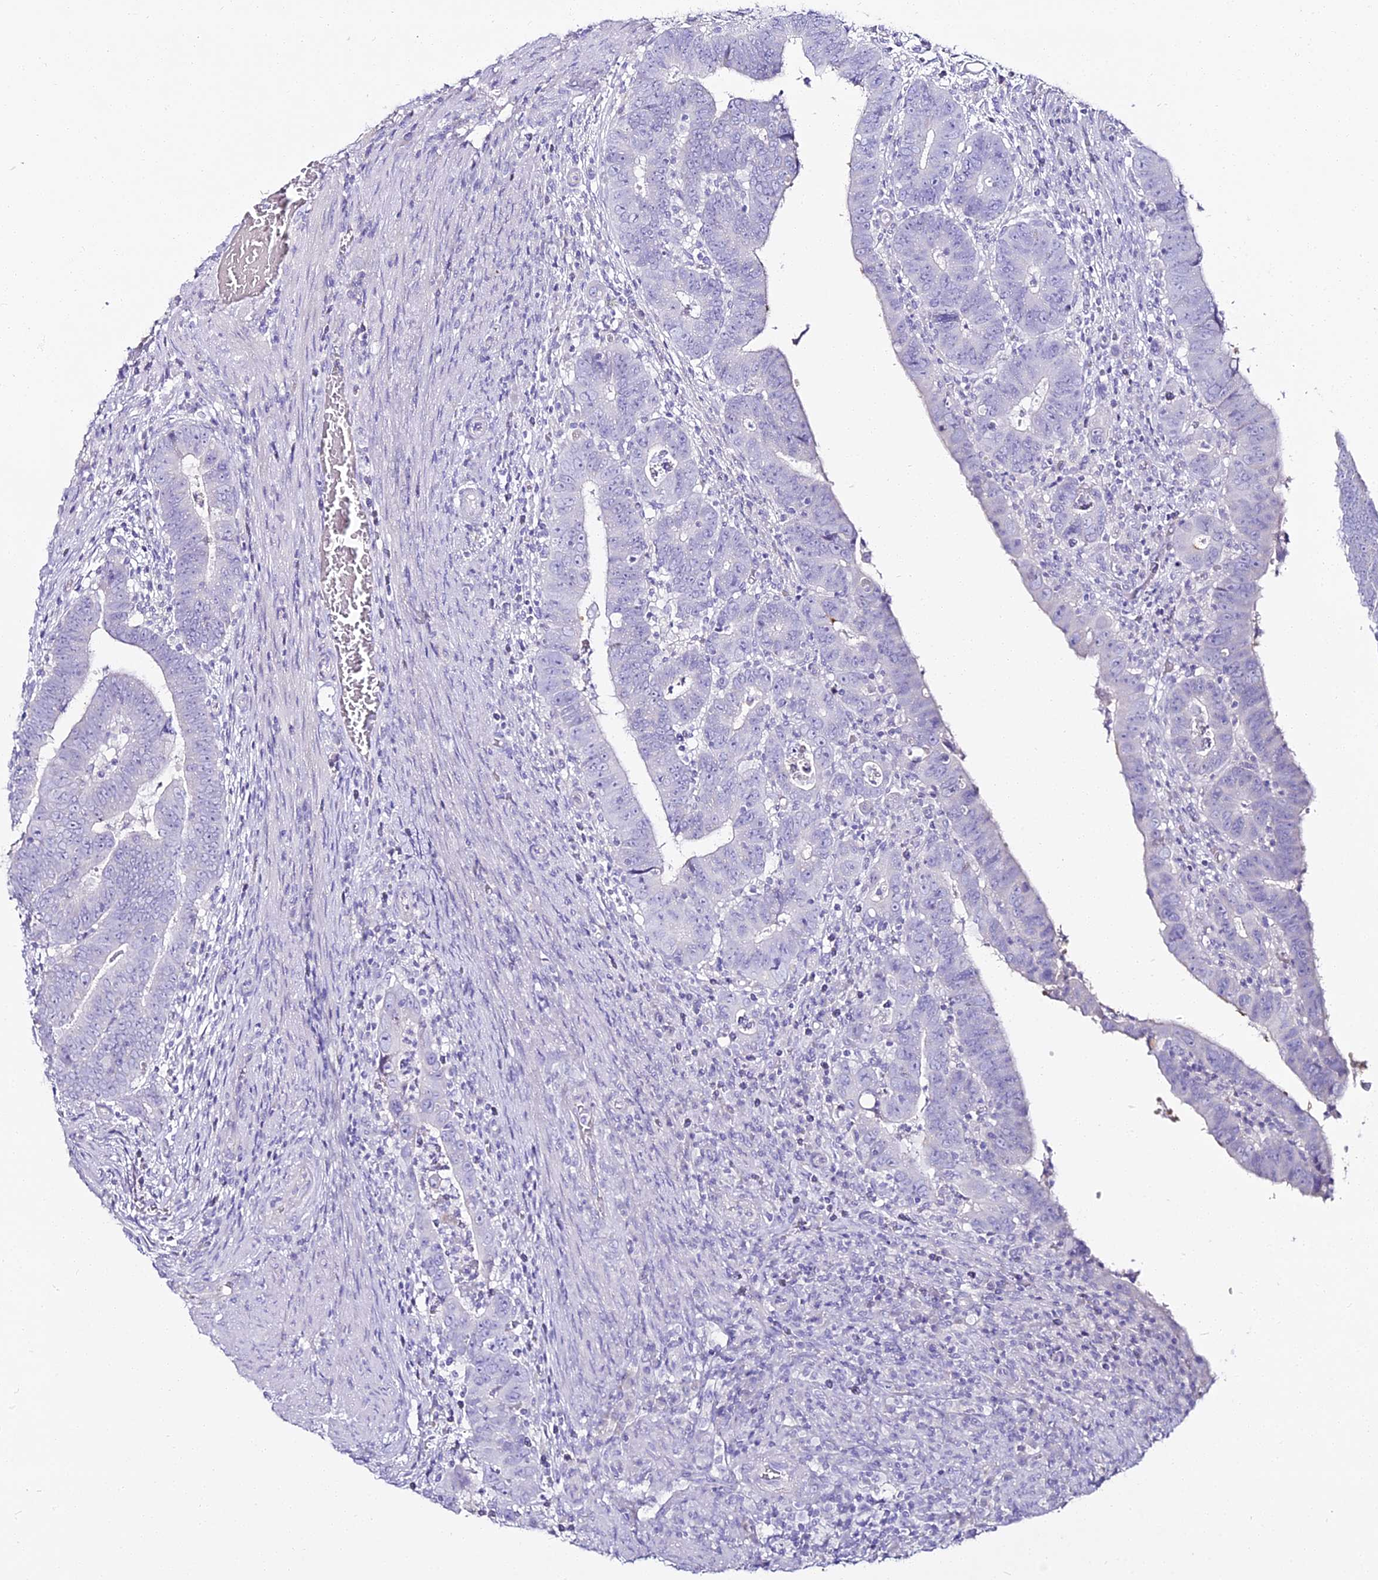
{"staining": {"intensity": "negative", "quantity": "none", "location": "none"}, "tissue": "colorectal cancer", "cell_type": "Tumor cells", "image_type": "cancer", "snomed": [{"axis": "morphology", "description": "Normal tissue, NOS"}, {"axis": "morphology", "description": "Adenocarcinoma, NOS"}, {"axis": "topography", "description": "Rectum"}], "caption": "The image exhibits no staining of tumor cells in colorectal adenocarcinoma.", "gene": "ALPG", "patient": {"sex": "female", "age": 65}}